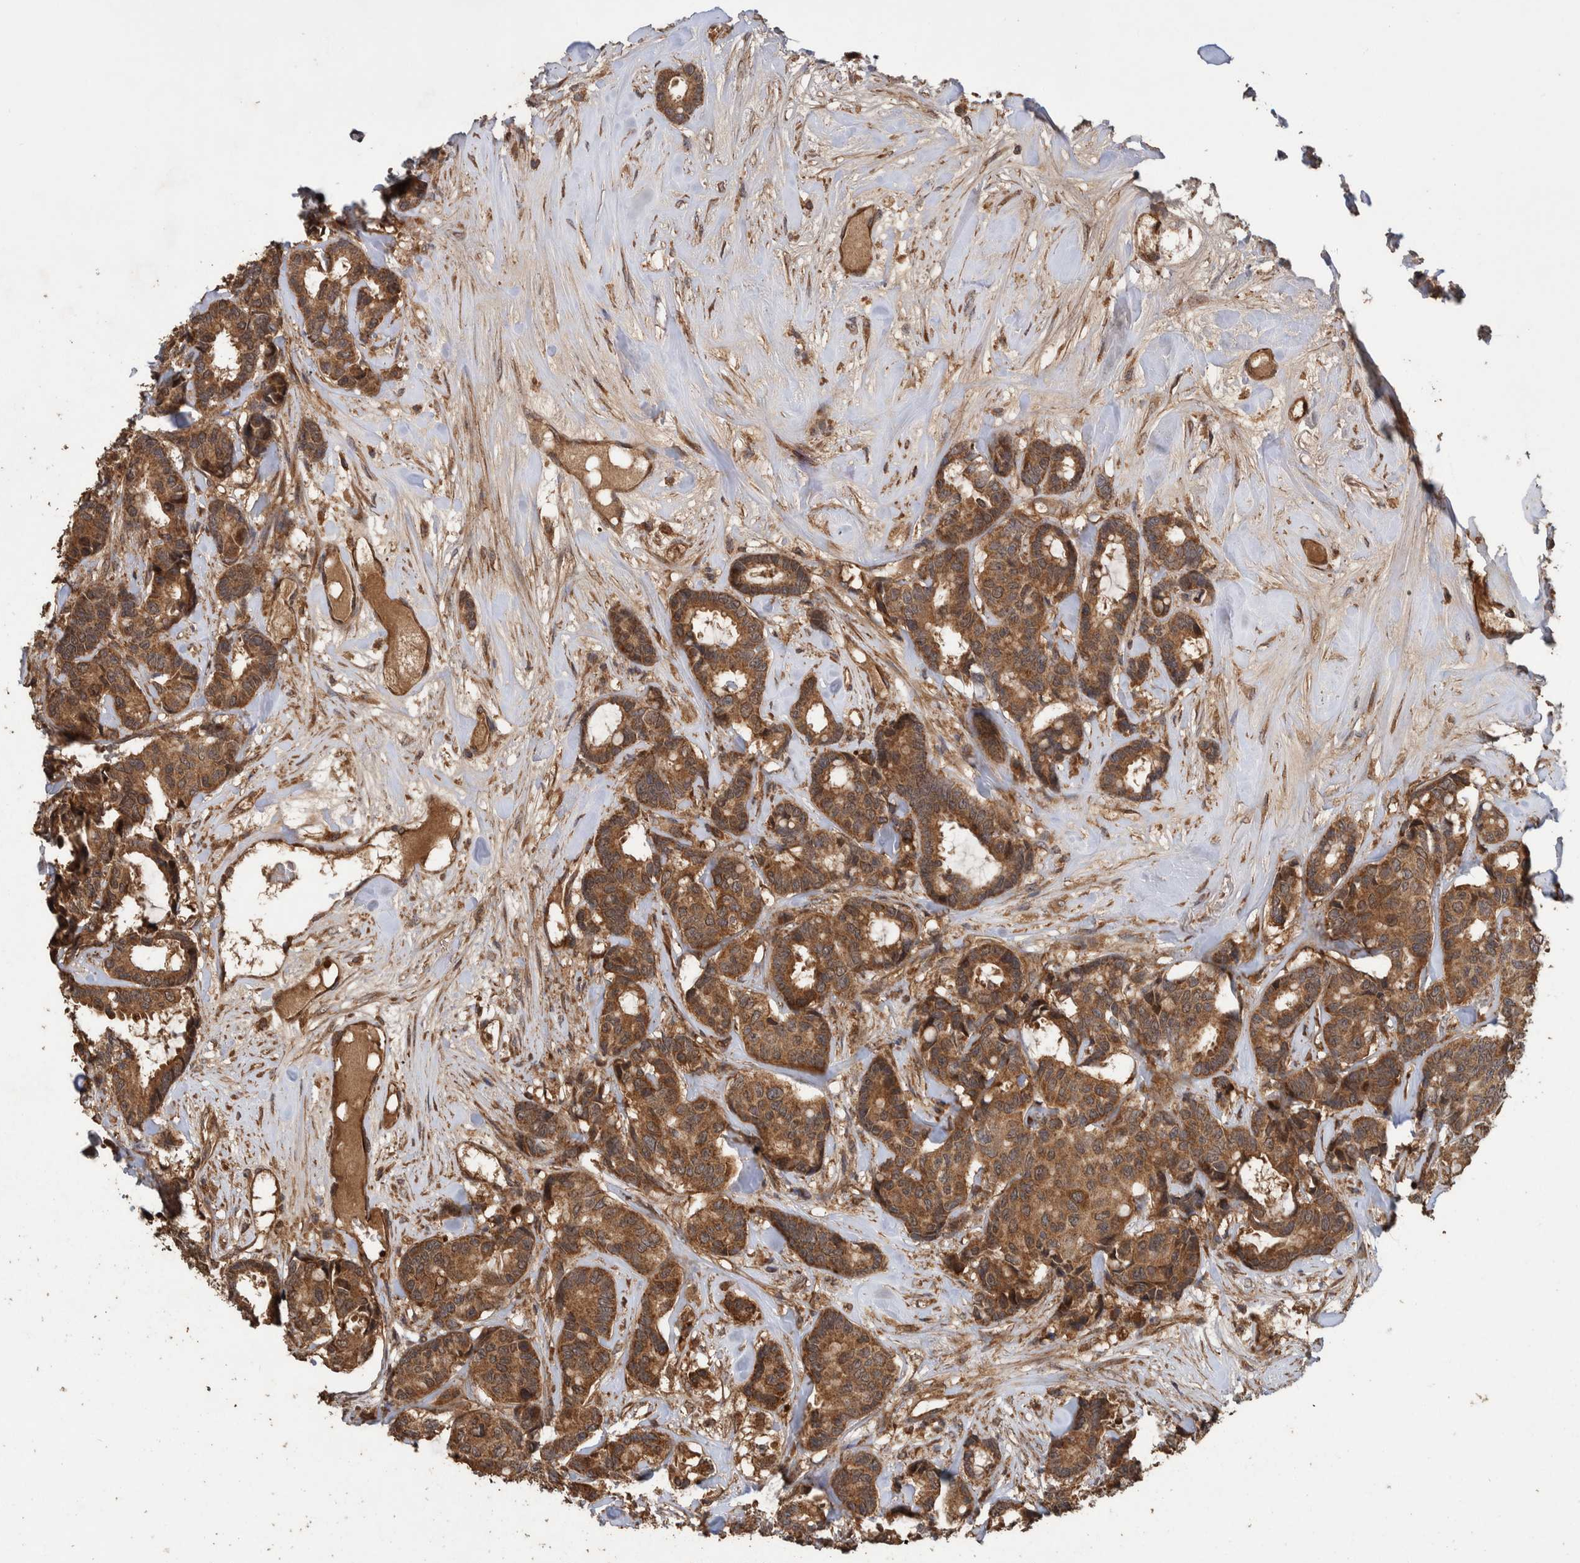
{"staining": {"intensity": "moderate", "quantity": ">75%", "location": "cytoplasmic/membranous"}, "tissue": "breast cancer", "cell_type": "Tumor cells", "image_type": "cancer", "snomed": [{"axis": "morphology", "description": "Duct carcinoma"}, {"axis": "topography", "description": "Breast"}], "caption": "IHC (DAB (3,3'-diaminobenzidine)) staining of breast intraductal carcinoma reveals moderate cytoplasmic/membranous protein positivity in about >75% of tumor cells. The staining is performed using DAB brown chromogen to label protein expression. The nuclei are counter-stained blue using hematoxylin.", "gene": "TRIM16", "patient": {"sex": "female", "age": 87}}